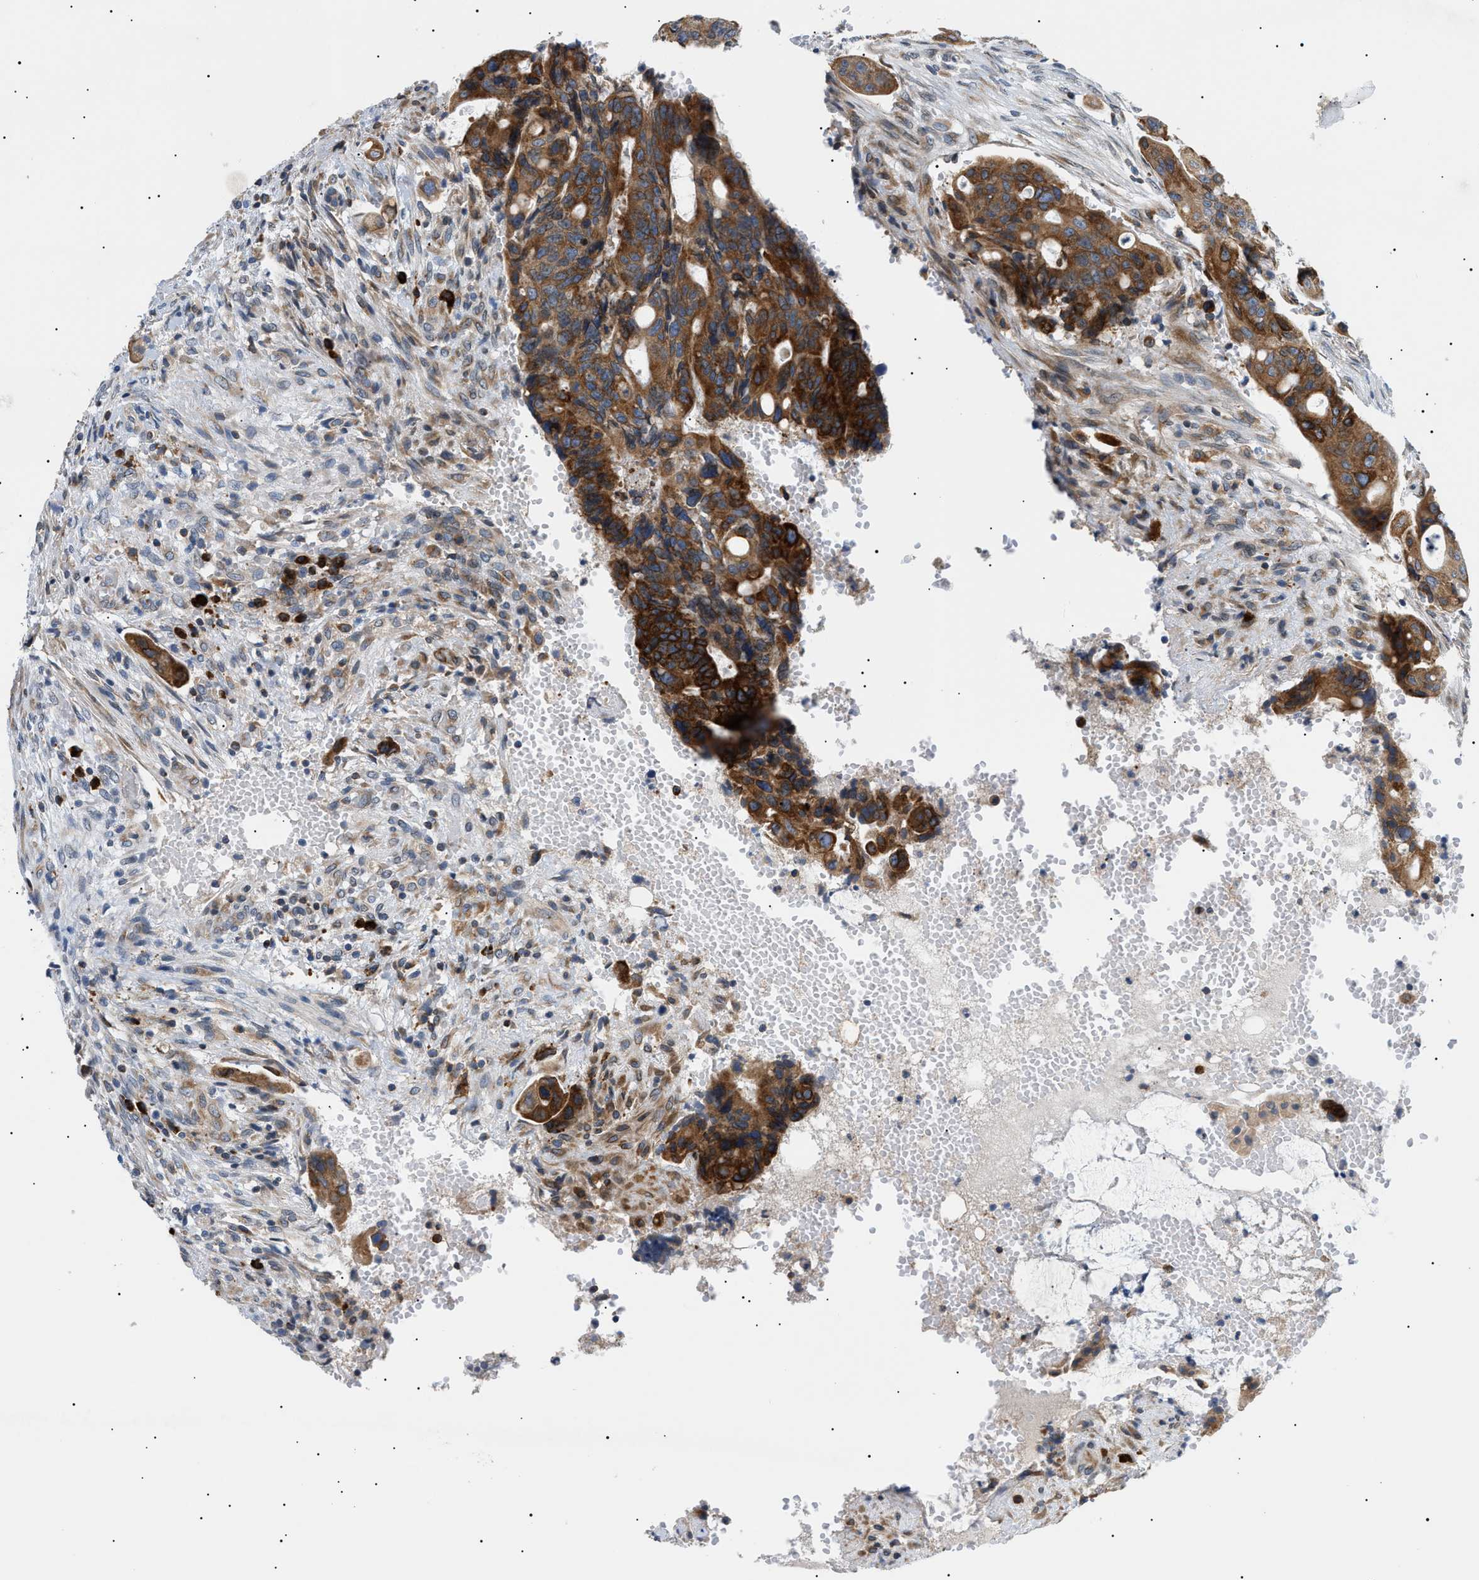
{"staining": {"intensity": "strong", "quantity": ">75%", "location": "cytoplasmic/membranous"}, "tissue": "colorectal cancer", "cell_type": "Tumor cells", "image_type": "cancer", "snomed": [{"axis": "morphology", "description": "Adenocarcinoma, NOS"}, {"axis": "topography", "description": "Colon"}], "caption": "There is high levels of strong cytoplasmic/membranous expression in tumor cells of adenocarcinoma (colorectal), as demonstrated by immunohistochemical staining (brown color).", "gene": "DERL1", "patient": {"sex": "female", "age": 57}}